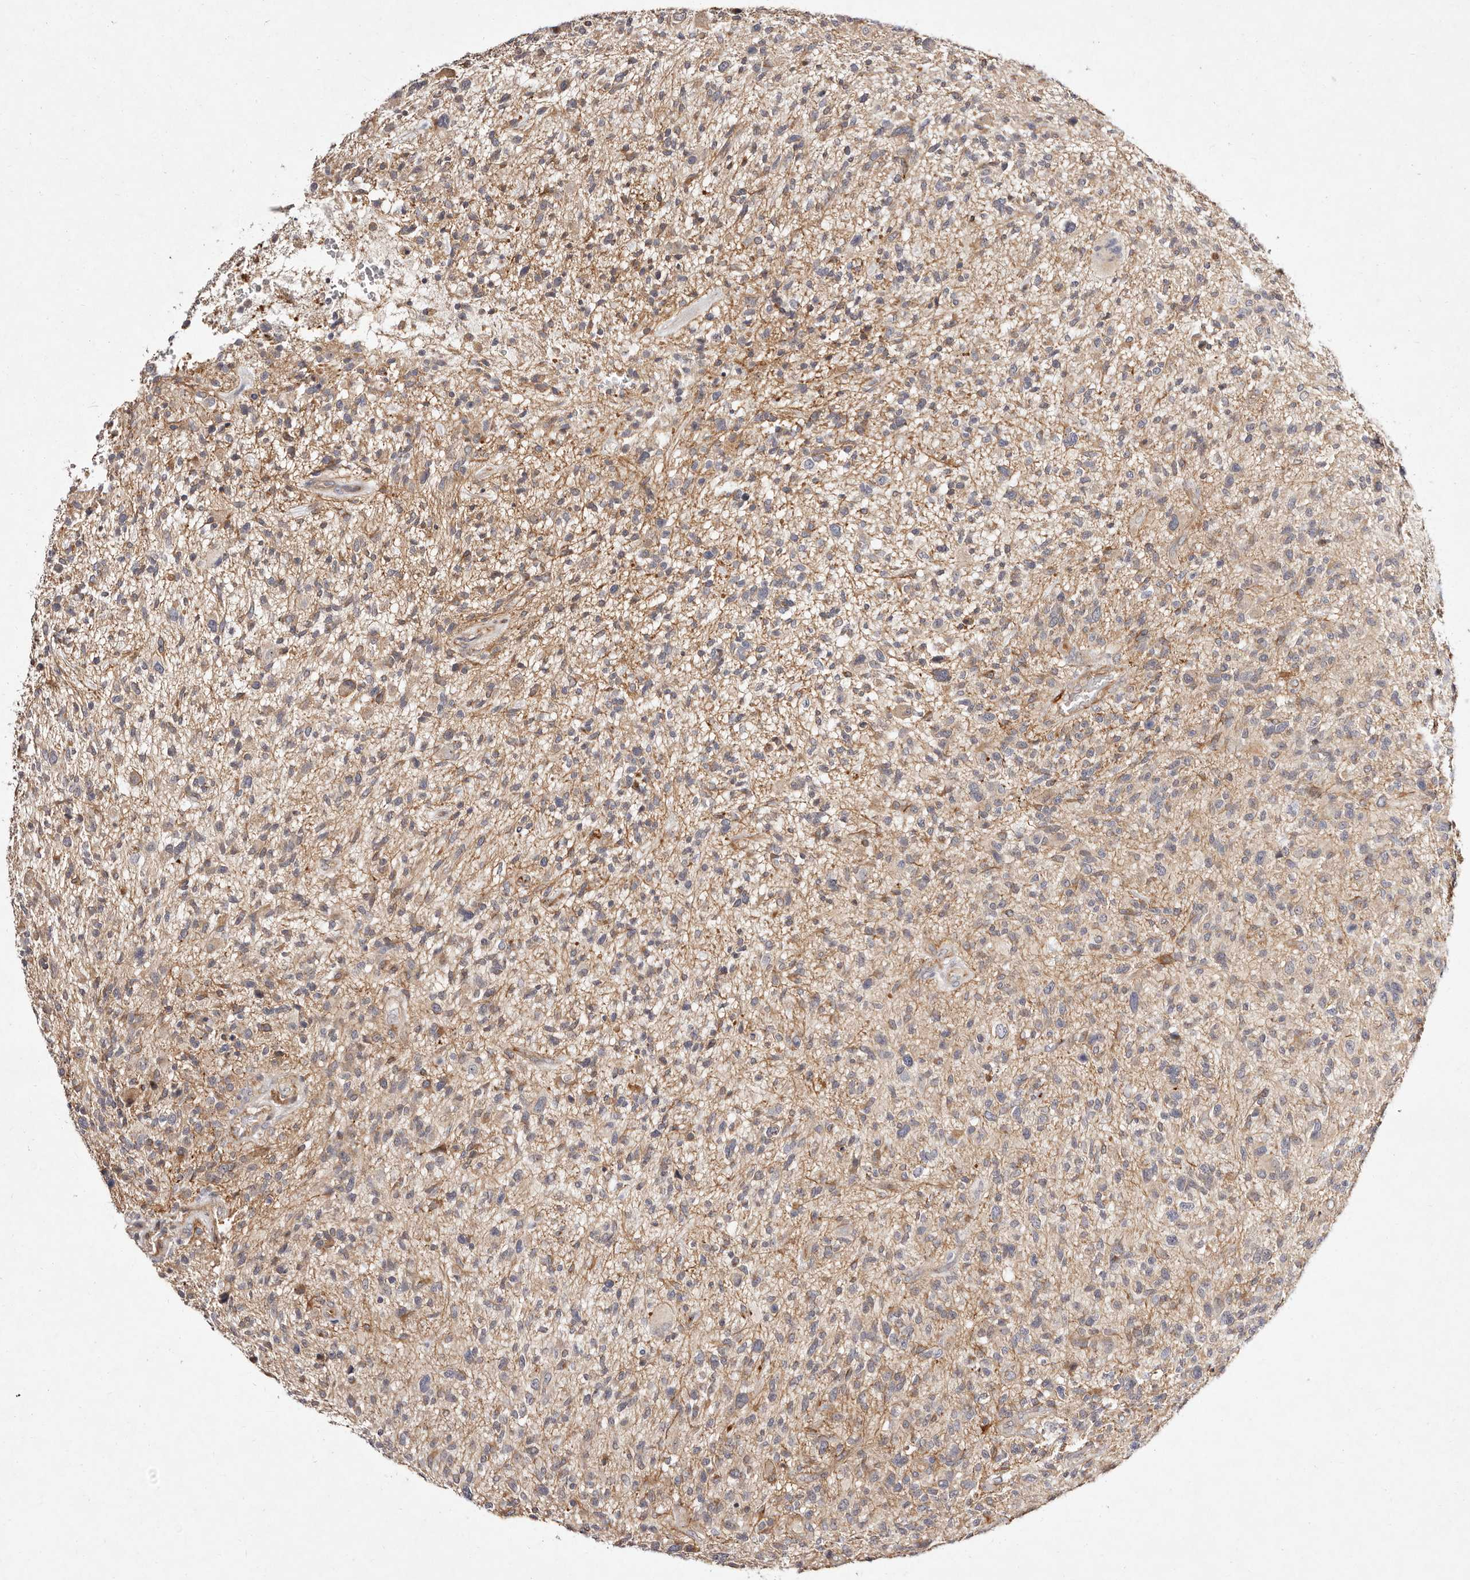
{"staining": {"intensity": "weak", "quantity": "25%-75%", "location": "cytoplasmic/membranous"}, "tissue": "glioma", "cell_type": "Tumor cells", "image_type": "cancer", "snomed": [{"axis": "morphology", "description": "Glioma, malignant, High grade"}, {"axis": "topography", "description": "Brain"}], "caption": "A low amount of weak cytoplasmic/membranous staining is appreciated in approximately 25%-75% of tumor cells in glioma tissue. (DAB = brown stain, brightfield microscopy at high magnification).", "gene": "MTMR11", "patient": {"sex": "male", "age": 47}}